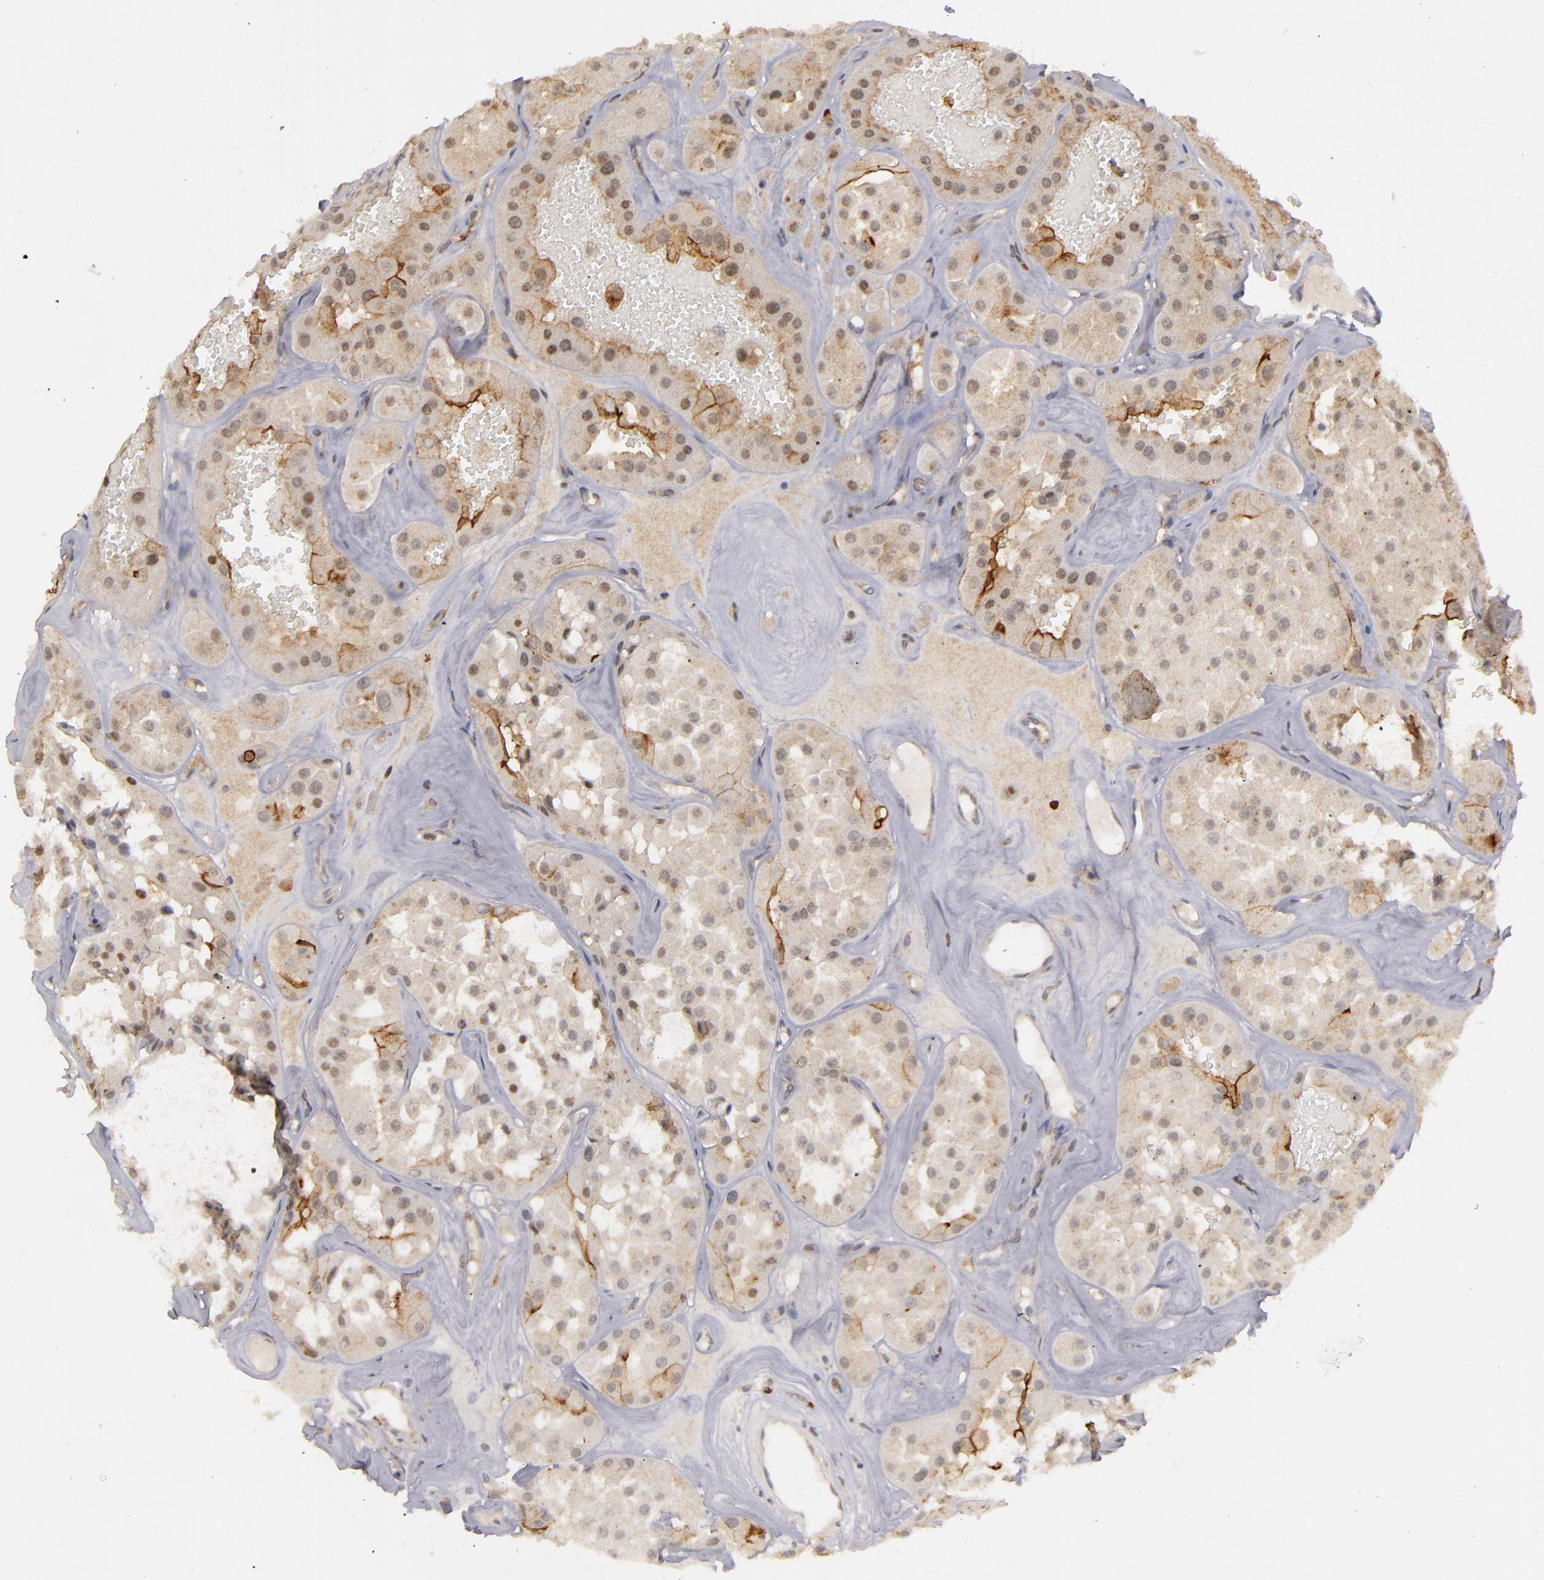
{"staining": {"intensity": "weak", "quantity": ">75%", "location": "cytoplasmic/membranous,nuclear"}, "tissue": "renal cancer", "cell_type": "Tumor cells", "image_type": "cancer", "snomed": [{"axis": "morphology", "description": "Adenocarcinoma, uncertain malignant potential"}, {"axis": "topography", "description": "Kidney"}], "caption": "Brown immunohistochemical staining in human renal cancer (adenocarcinoma,  uncertain malignant potential) shows weak cytoplasmic/membranous and nuclear expression in approximately >75% of tumor cells.", "gene": "STX3", "patient": {"sex": "male", "age": 63}}